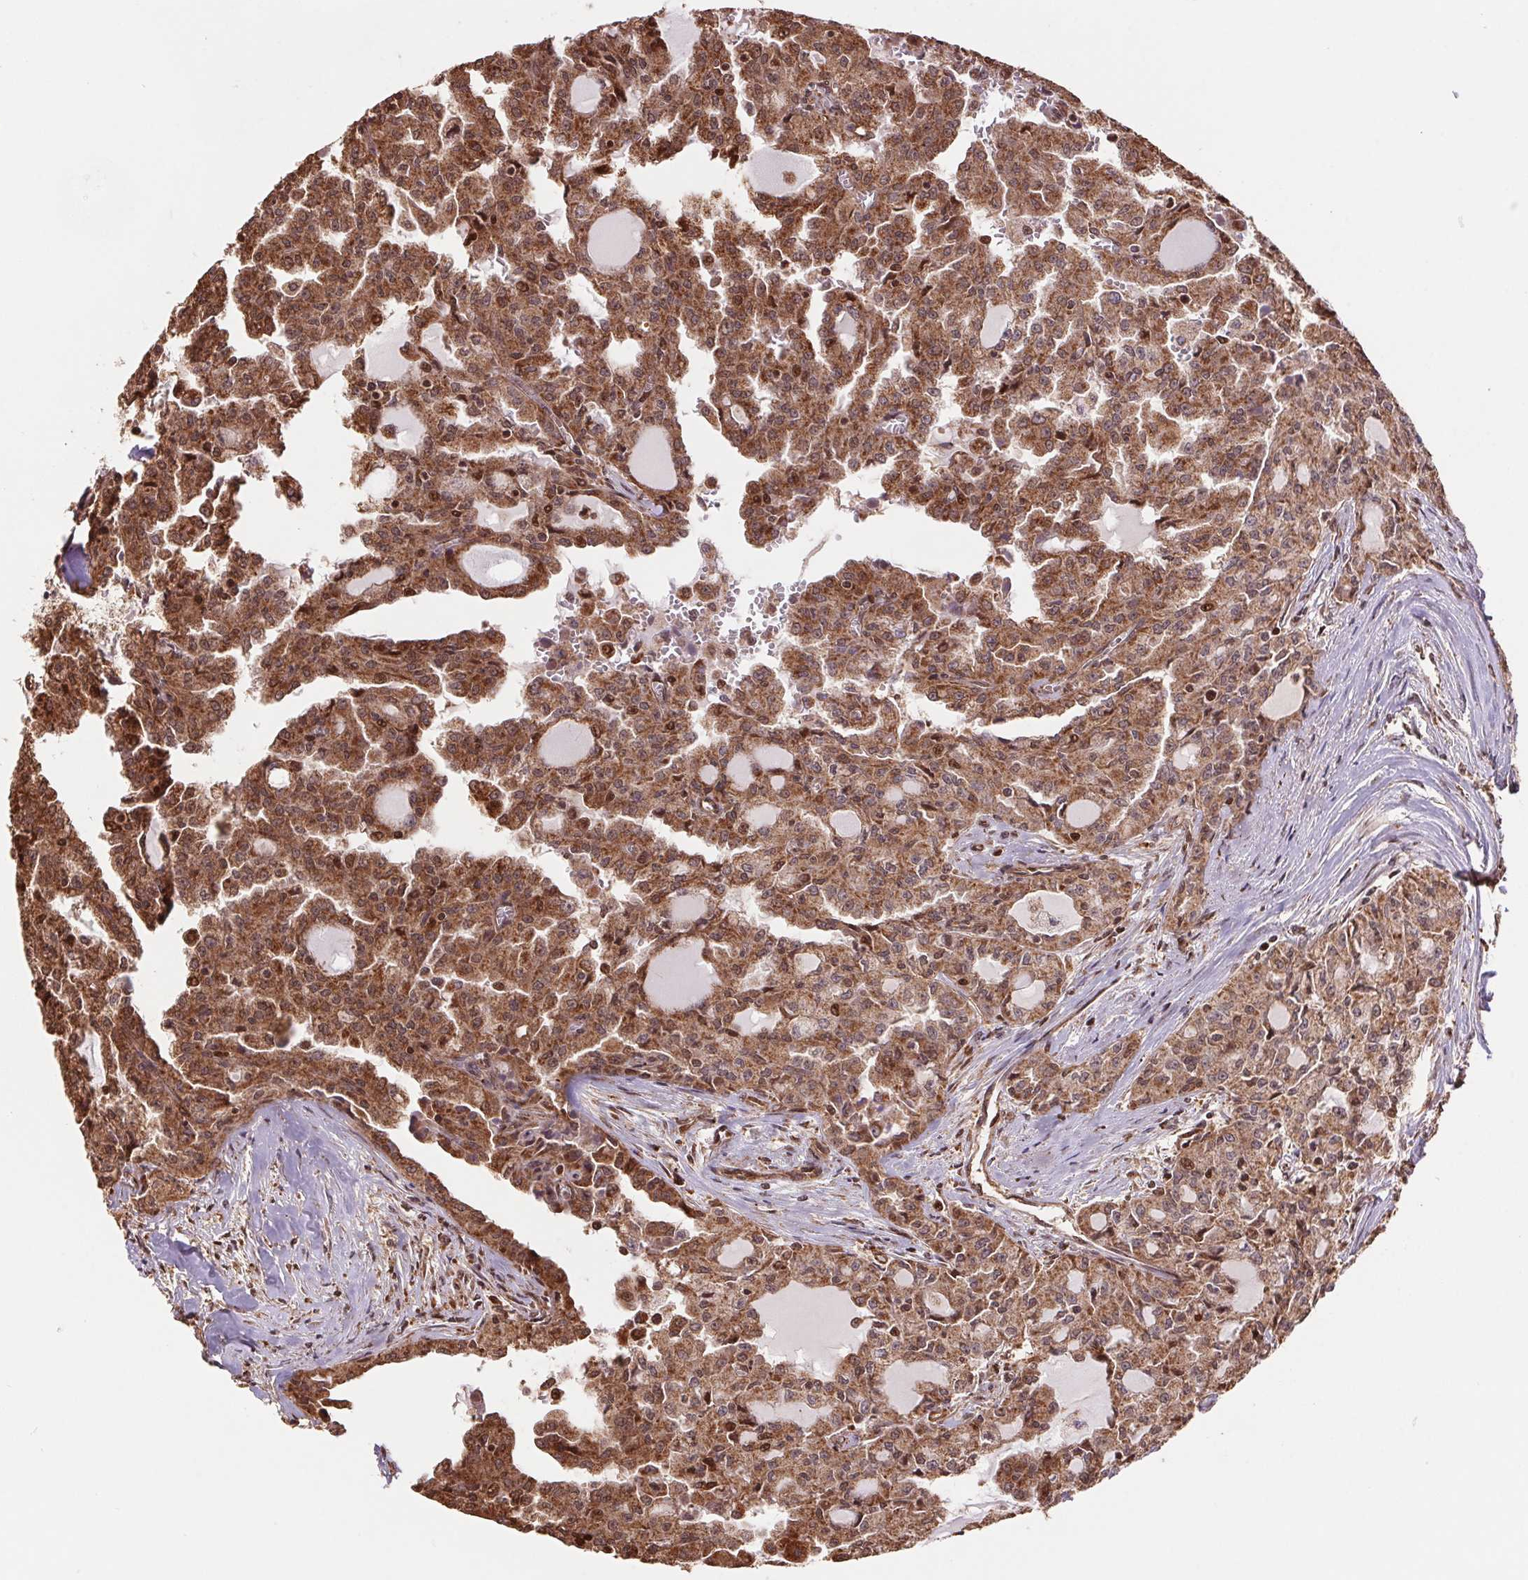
{"staining": {"intensity": "moderate", "quantity": ">75%", "location": "cytoplasmic/membranous"}, "tissue": "head and neck cancer", "cell_type": "Tumor cells", "image_type": "cancer", "snomed": [{"axis": "morphology", "description": "Adenocarcinoma, NOS"}, {"axis": "topography", "description": "Head-Neck"}], "caption": "Adenocarcinoma (head and neck) stained for a protein shows moderate cytoplasmic/membranous positivity in tumor cells.", "gene": "PDHA1", "patient": {"sex": "male", "age": 64}}